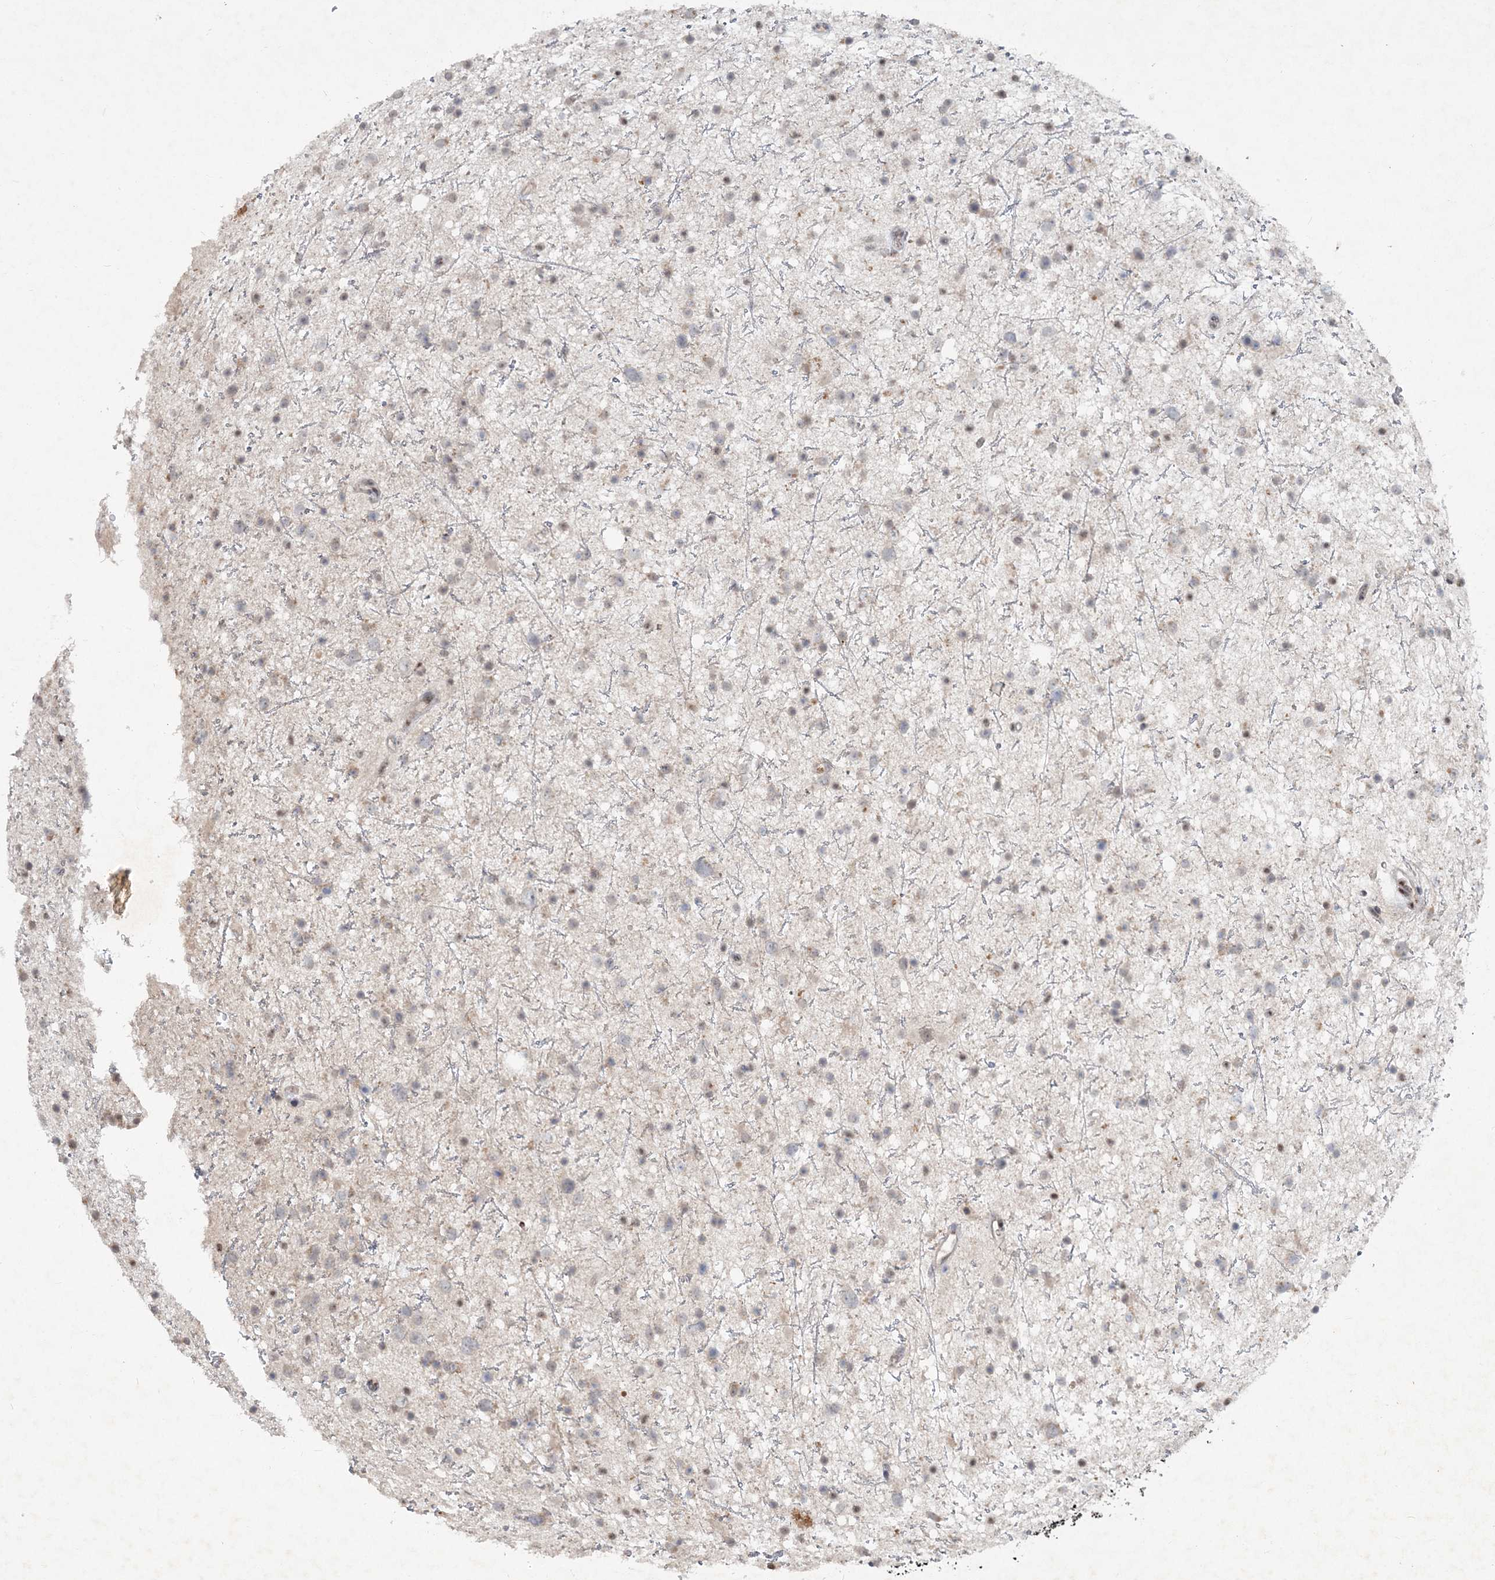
{"staining": {"intensity": "negative", "quantity": "none", "location": "none"}, "tissue": "glioma", "cell_type": "Tumor cells", "image_type": "cancer", "snomed": [{"axis": "morphology", "description": "Glioma, malignant, Low grade"}, {"axis": "topography", "description": "Cerebral cortex"}], "caption": "Immunohistochemistry of low-grade glioma (malignant) shows no expression in tumor cells.", "gene": "GIN1", "patient": {"sex": "female", "age": 39}}